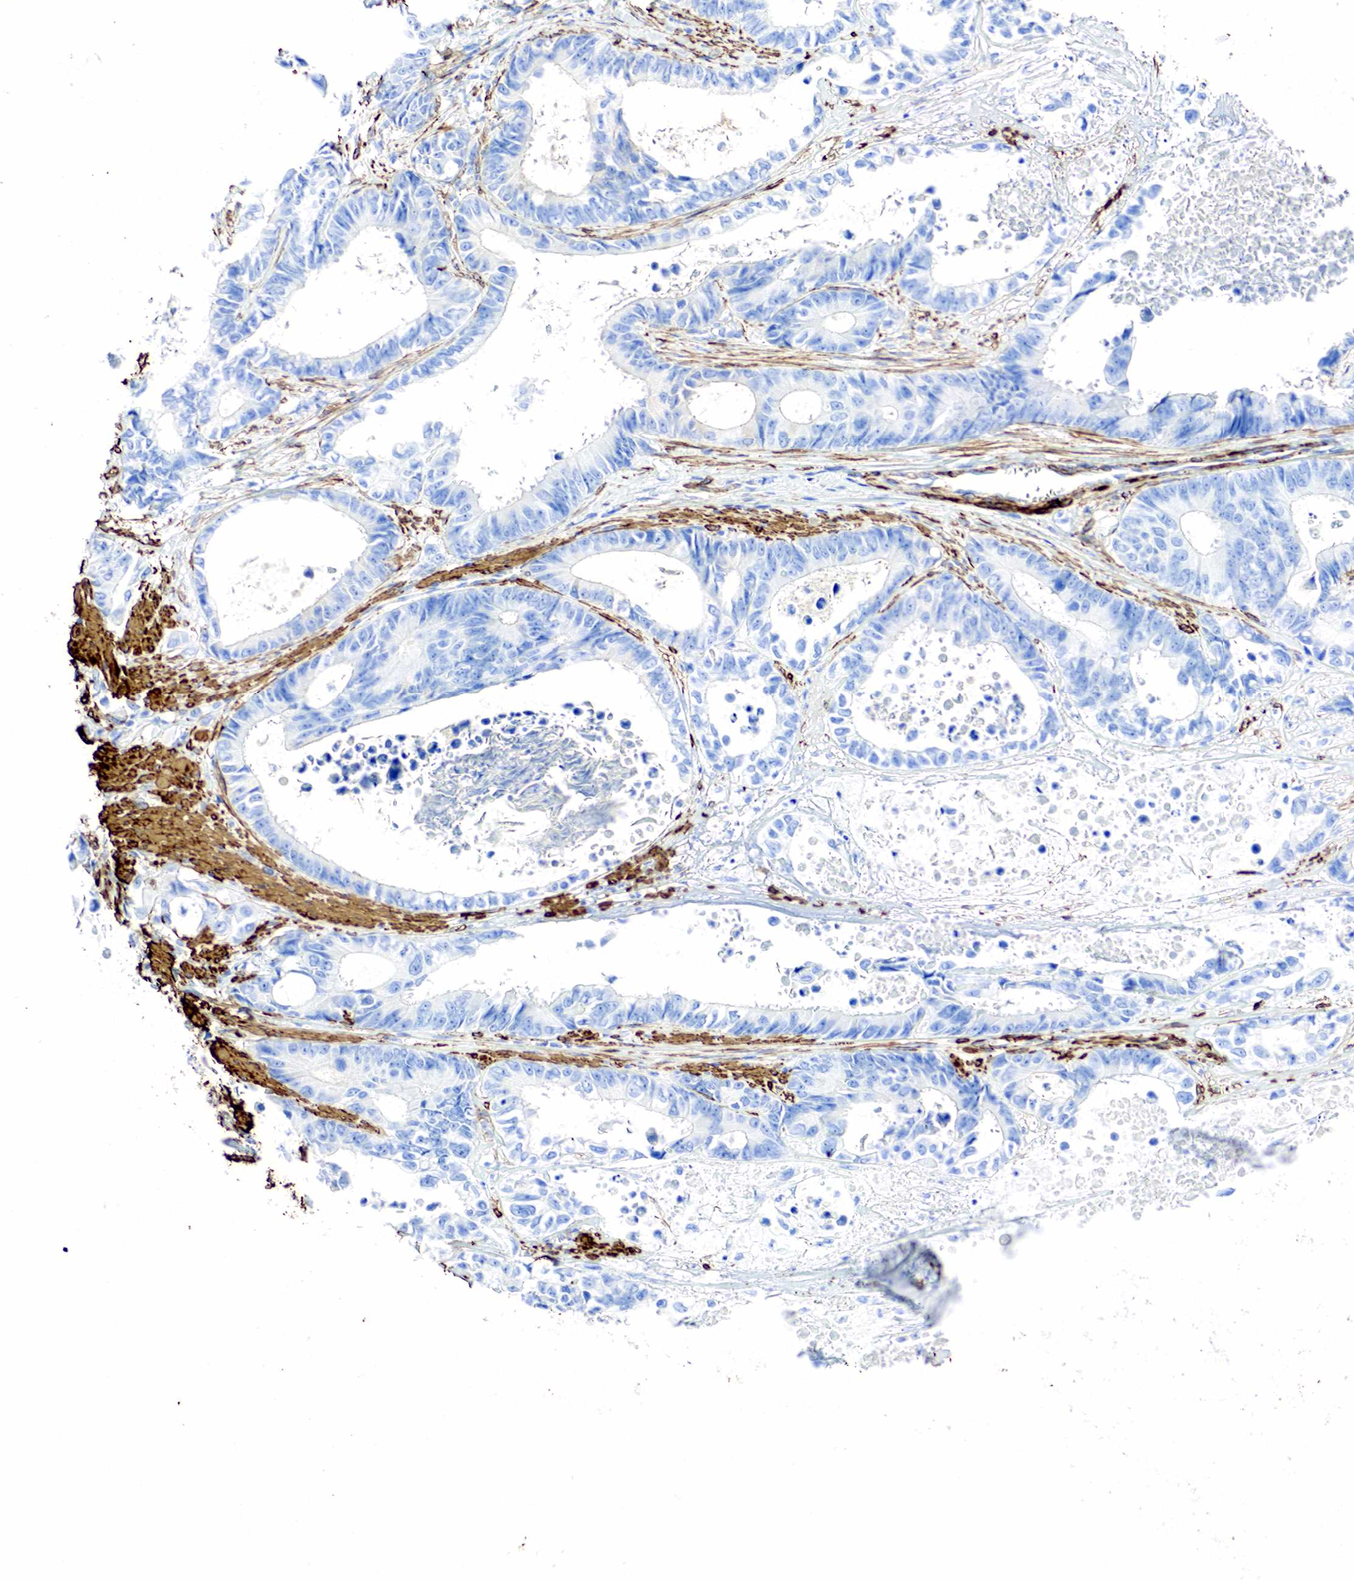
{"staining": {"intensity": "negative", "quantity": "none", "location": "none"}, "tissue": "colorectal cancer", "cell_type": "Tumor cells", "image_type": "cancer", "snomed": [{"axis": "morphology", "description": "Adenocarcinoma, NOS"}, {"axis": "topography", "description": "Rectum"}], "caption": "Immunohistochemistry (IHC) histopathology image of human colorectal adenocarcinoma stained for a protein (brown), which exhibits no positivity in tumor cells.", "gene": "ACTA1", "patient": {"sex": "female", "age": 98}}